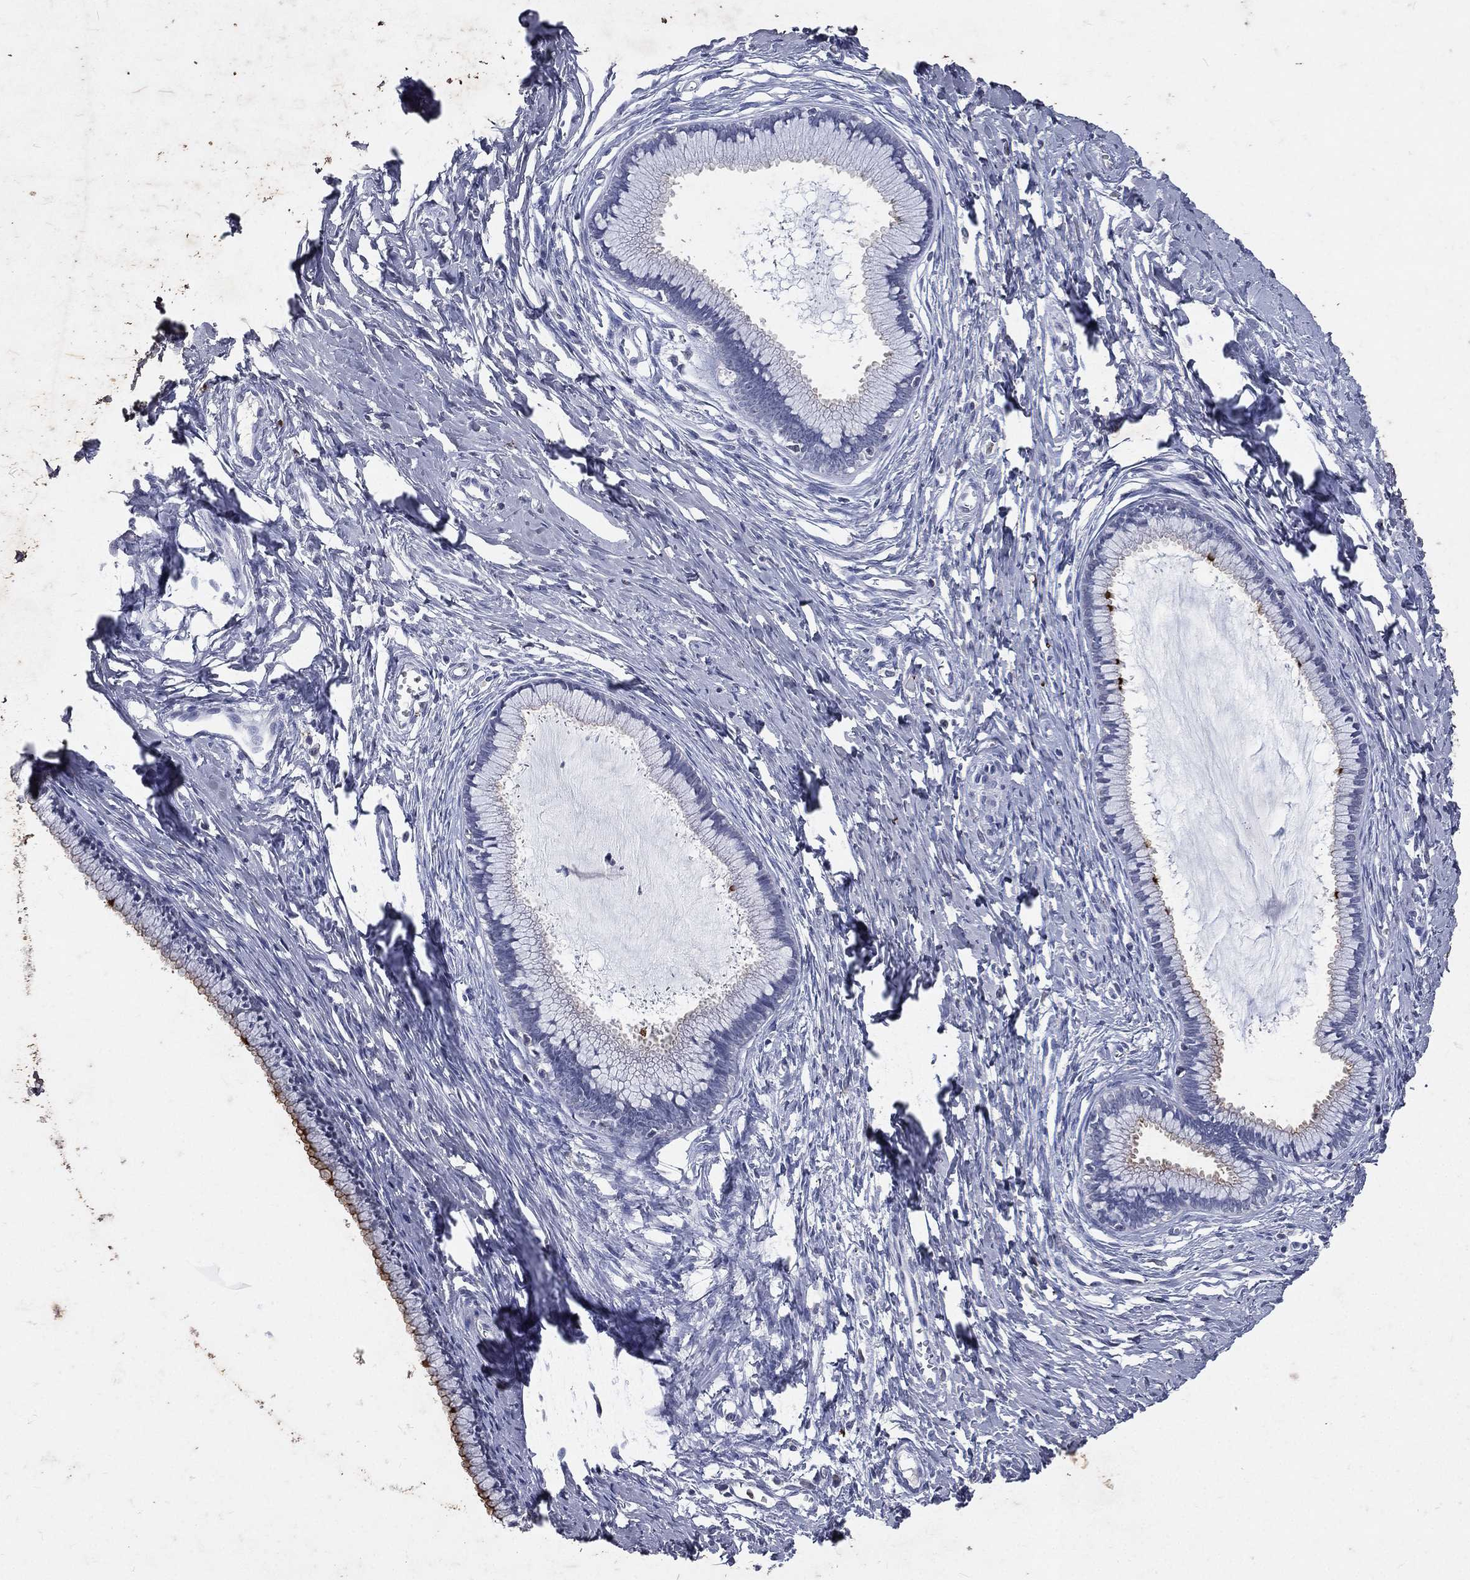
{"staining": {"intensity": "negative", "quantity": "none", "location": "none"}, "tissue": "cervix", "cell_type": "Glandular cells", "image_type": "normal", "snomed": [{"axis": "morphology", "description": "Normal tissue, NOS"}, {"axis": "topography", "description": "Cervix"}], "caption": "DAB (3,3'-diaminobenzidine) immunohistochemical staining of unremarkable cervix shows no significant expression in glandular cells. The staining is performed using DAB (3,3'-diaminobenzidine) brown chromogen with nuclei counter-stained in using hematoxylin.", "gene": "SLC34A2", "patient": {"sex": "female", "age": 40}}